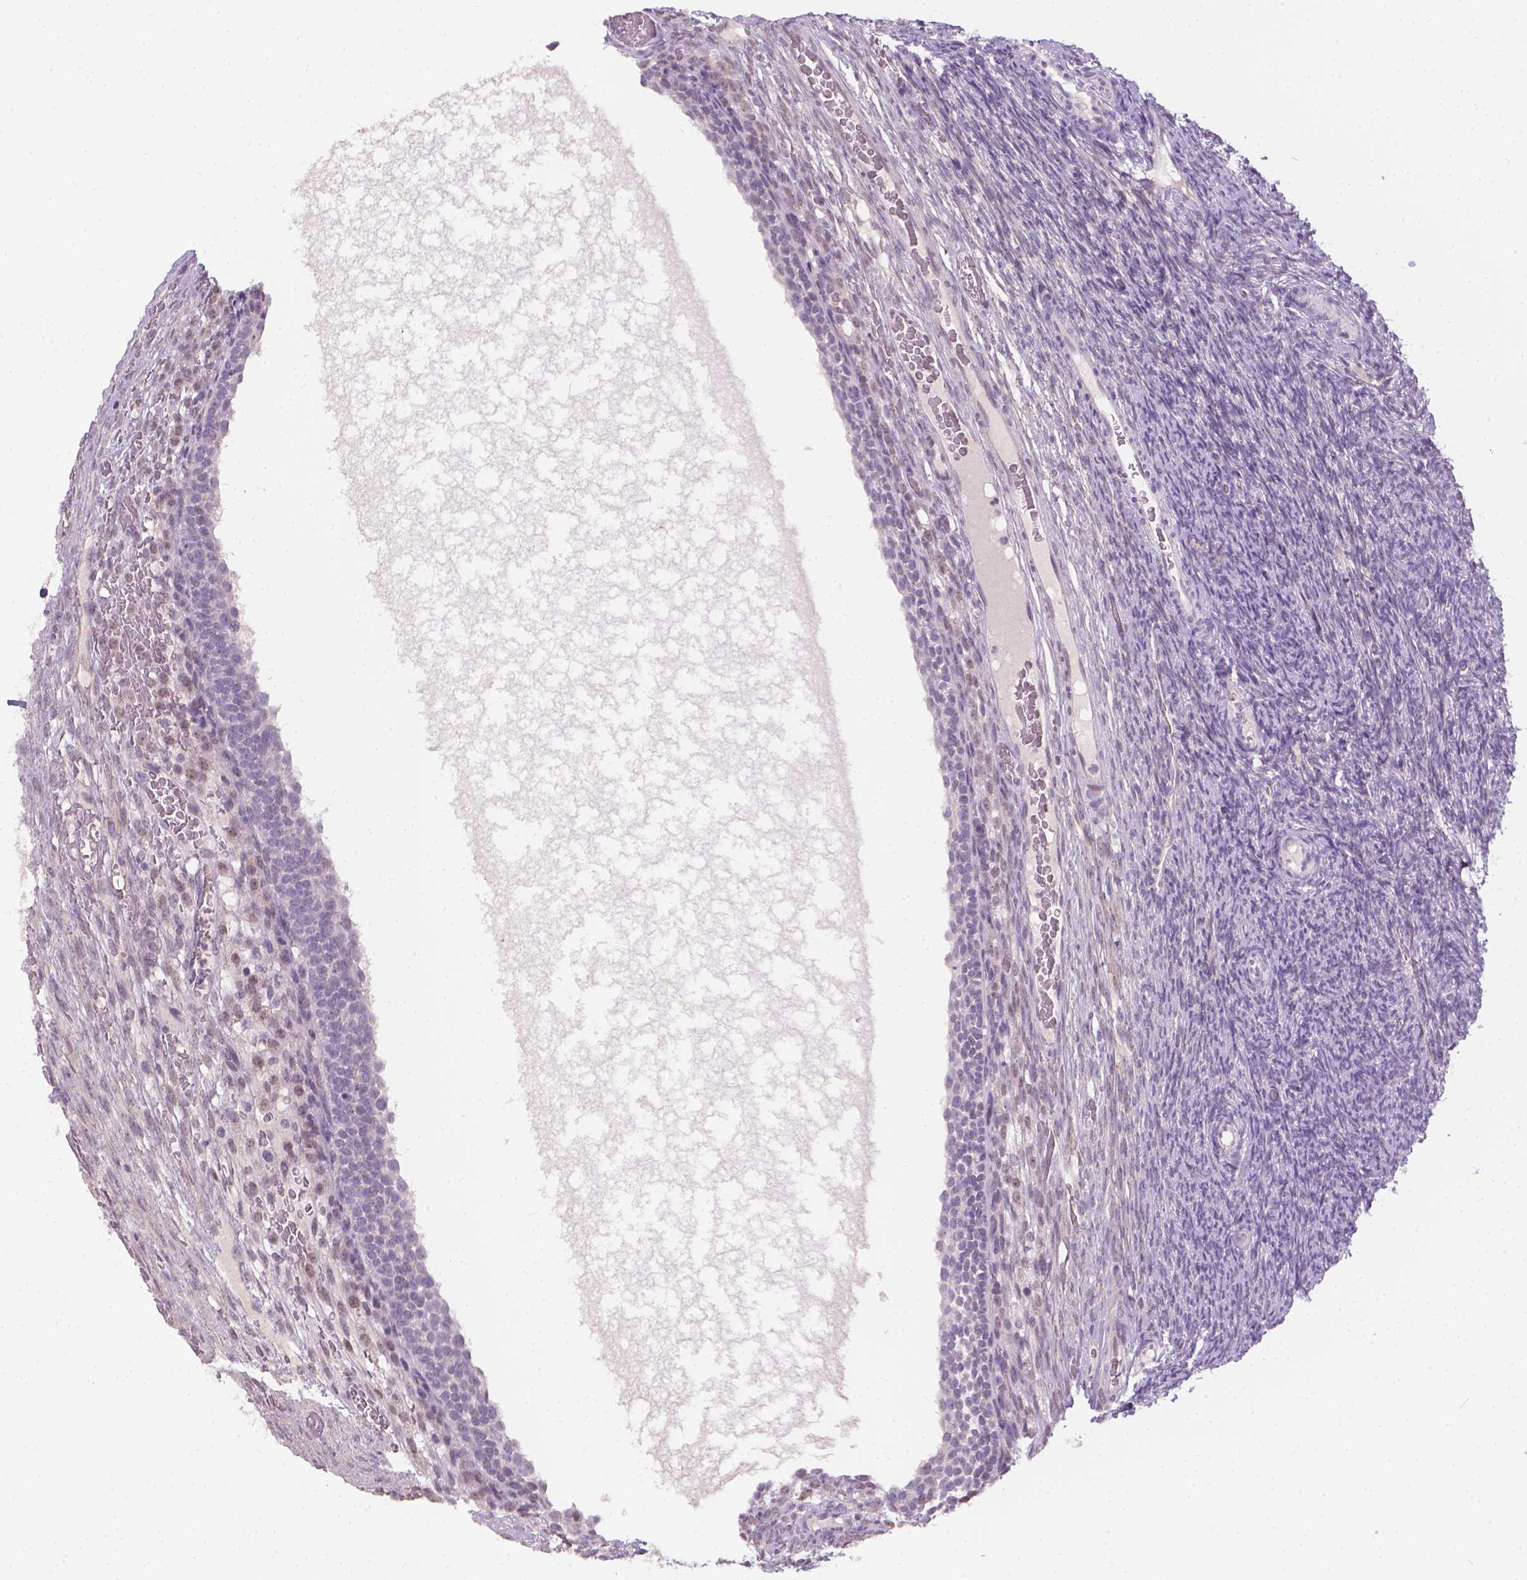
{"staining": {"intensity": "negative", "quantity": "none", "location": "none"}, "tissue": "ovary", "cell_type": "Ovarian stroma cells", "image_type": "normal", "snomed": [{"axis": "morphology", "description": "Normal tissue, NOS"}, {"axis": "topography", "description": "Ovary"}], "caption": "Human ovary stained for a protein using immunohistochemistry (IHC) reveals no staining in ovarian stroma cells.", "gene": "NCAN", "patient": {"sex": "female", "age": 34}}